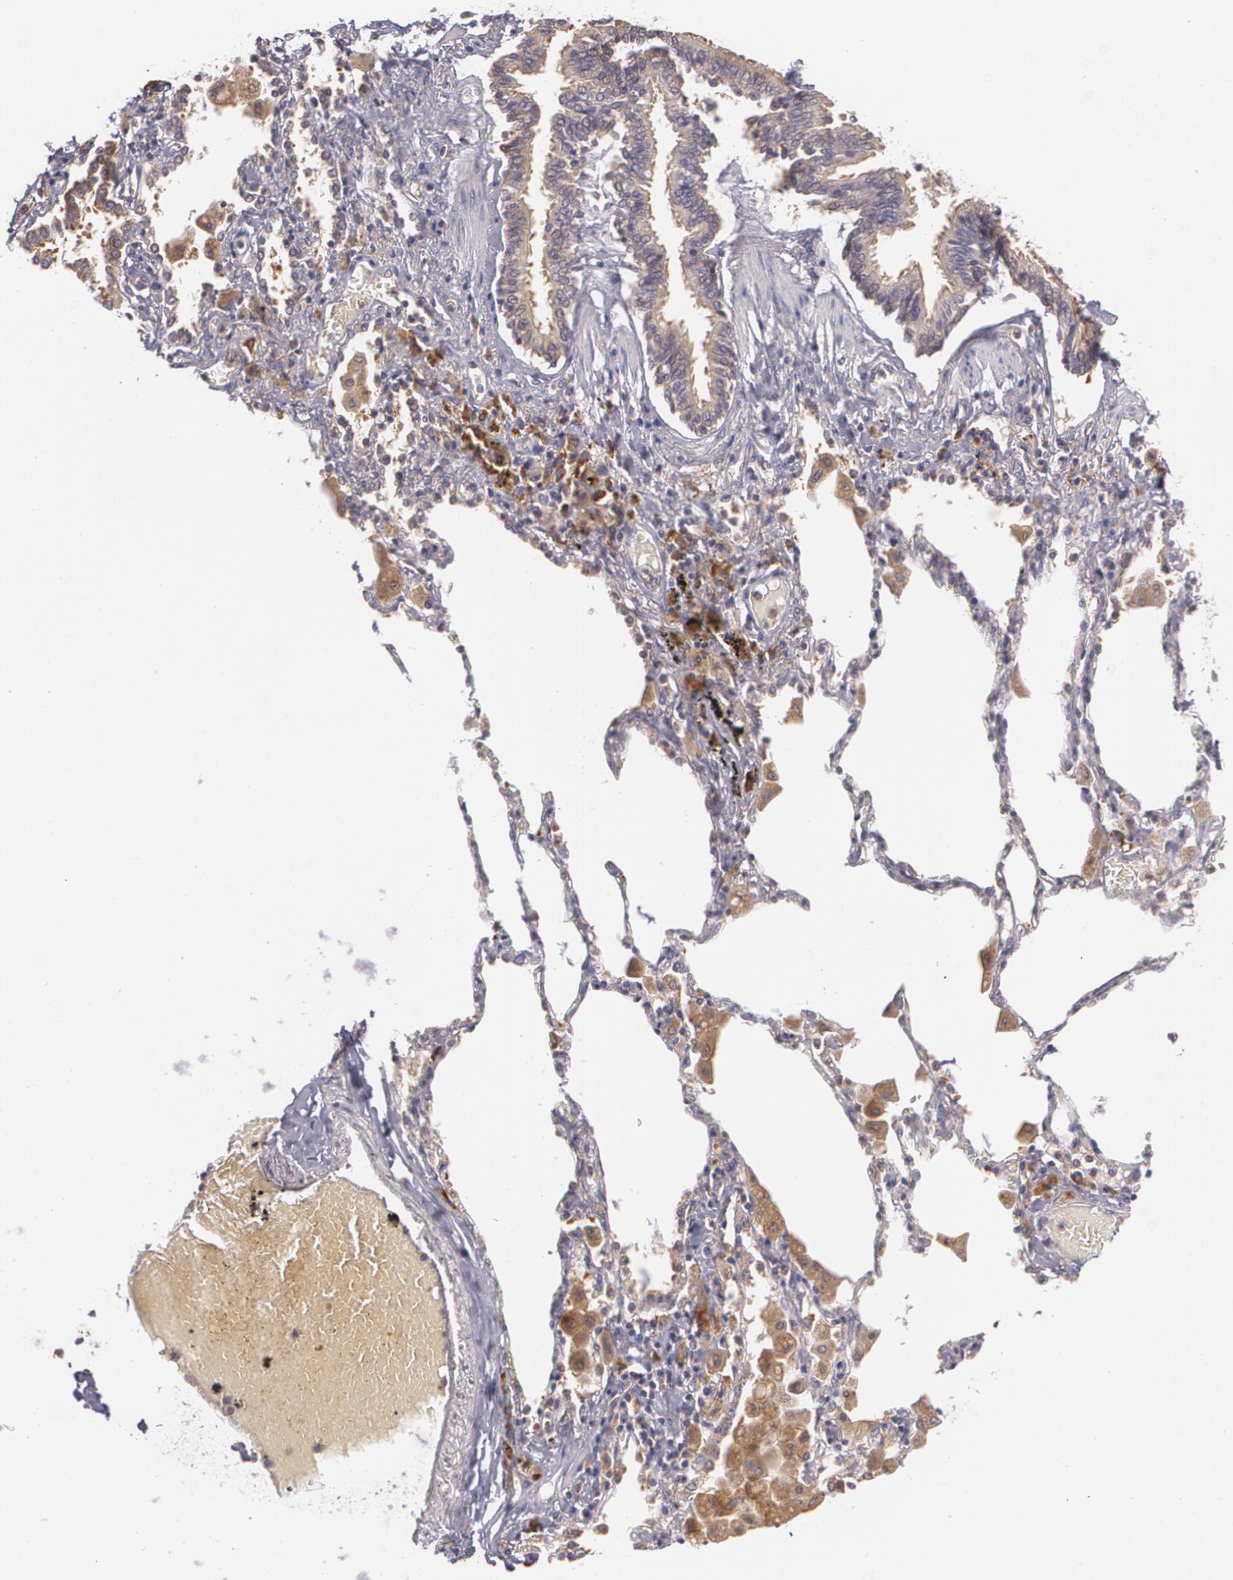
{"staining": {"intensity": "moderate", "quantity": ">75%", "location": "cytoplasmic/membranous"}, "tissue": "bronchus", "cell_type": "Respiratory epithelial cells", "image_type": "normal", "snomed": [{"axis": "morphology", "description": "Normal tissue, NOS"}, {"axis": "morphology", "description": "Squamous cell carcinoma, NOS"}, {"axis": "topography", "description": "Bronchus"}, {"axis": "topography", "description": "Lung"}], "caption": "A brown stain labels moderate cytoplasmic/membranous staining of a protein in respiratory epithelial cells of benign human bronchus. (Stains: DAB (3,3'-diaminobenzidine) in brown, nuclei in blue, Microscopy: brightfield microscopy at high magnification).", "gene": "CCL17", "patient": {"sex": "female", "age": 47}}